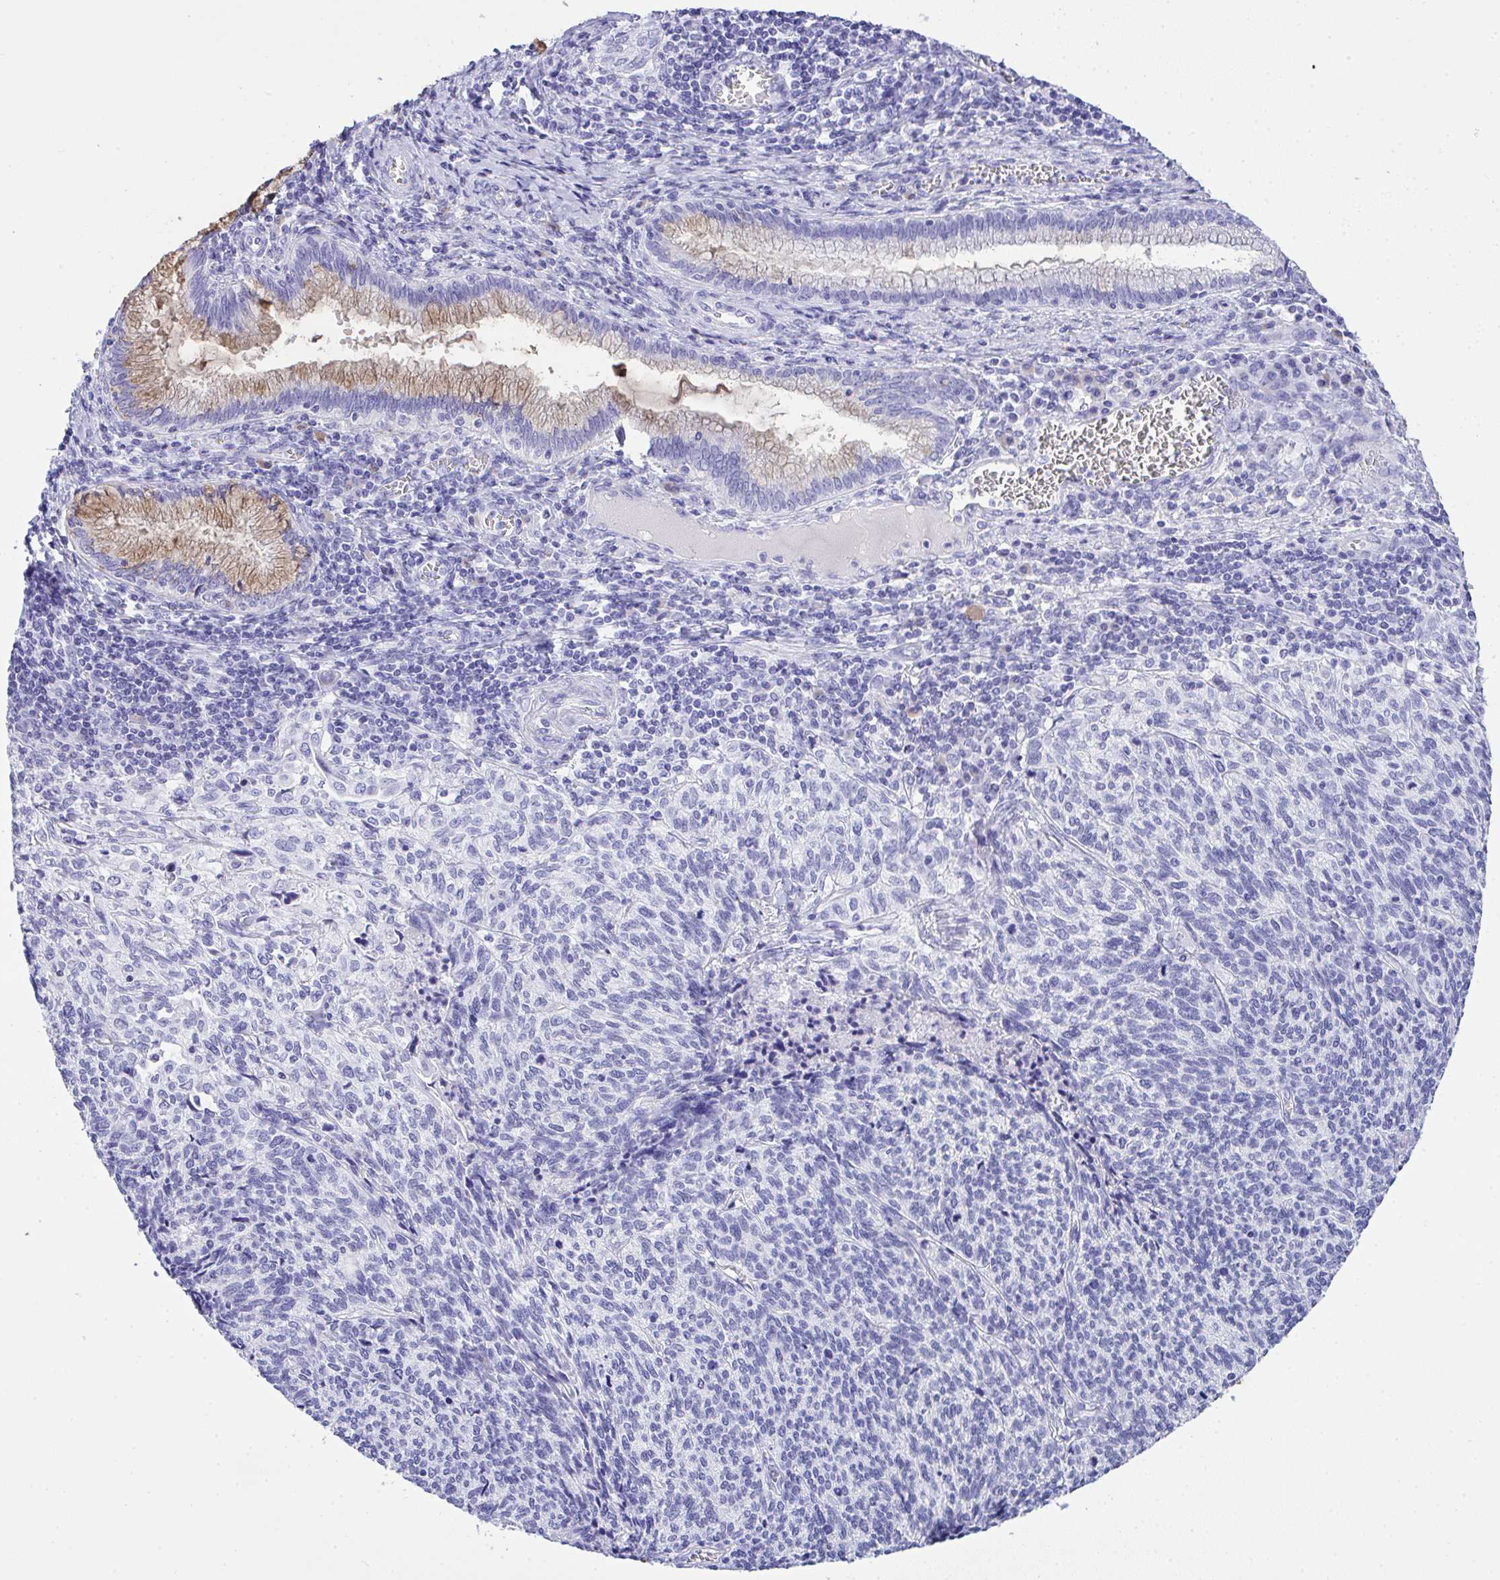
{"staining": {"intensity": "negative", "quantity": "none", "location": "none"}, "tissue": "cervical cancer", "cell_type": "Tumor cells", "image_type": "cancer", "snomed": [{"axis": "morphology", "description": "Squamous cell carcinoma, NOS"}, {"axis": "topography", "description": "Cervix"}], "caption": "Immunohistochemical staining of cervical squamous cell carcinoma shows no significant staining in tumor cells. Nuclei are stained in blue.", "gene": "AKR1D1", "patient": {"sex": "female", "age": 45}}